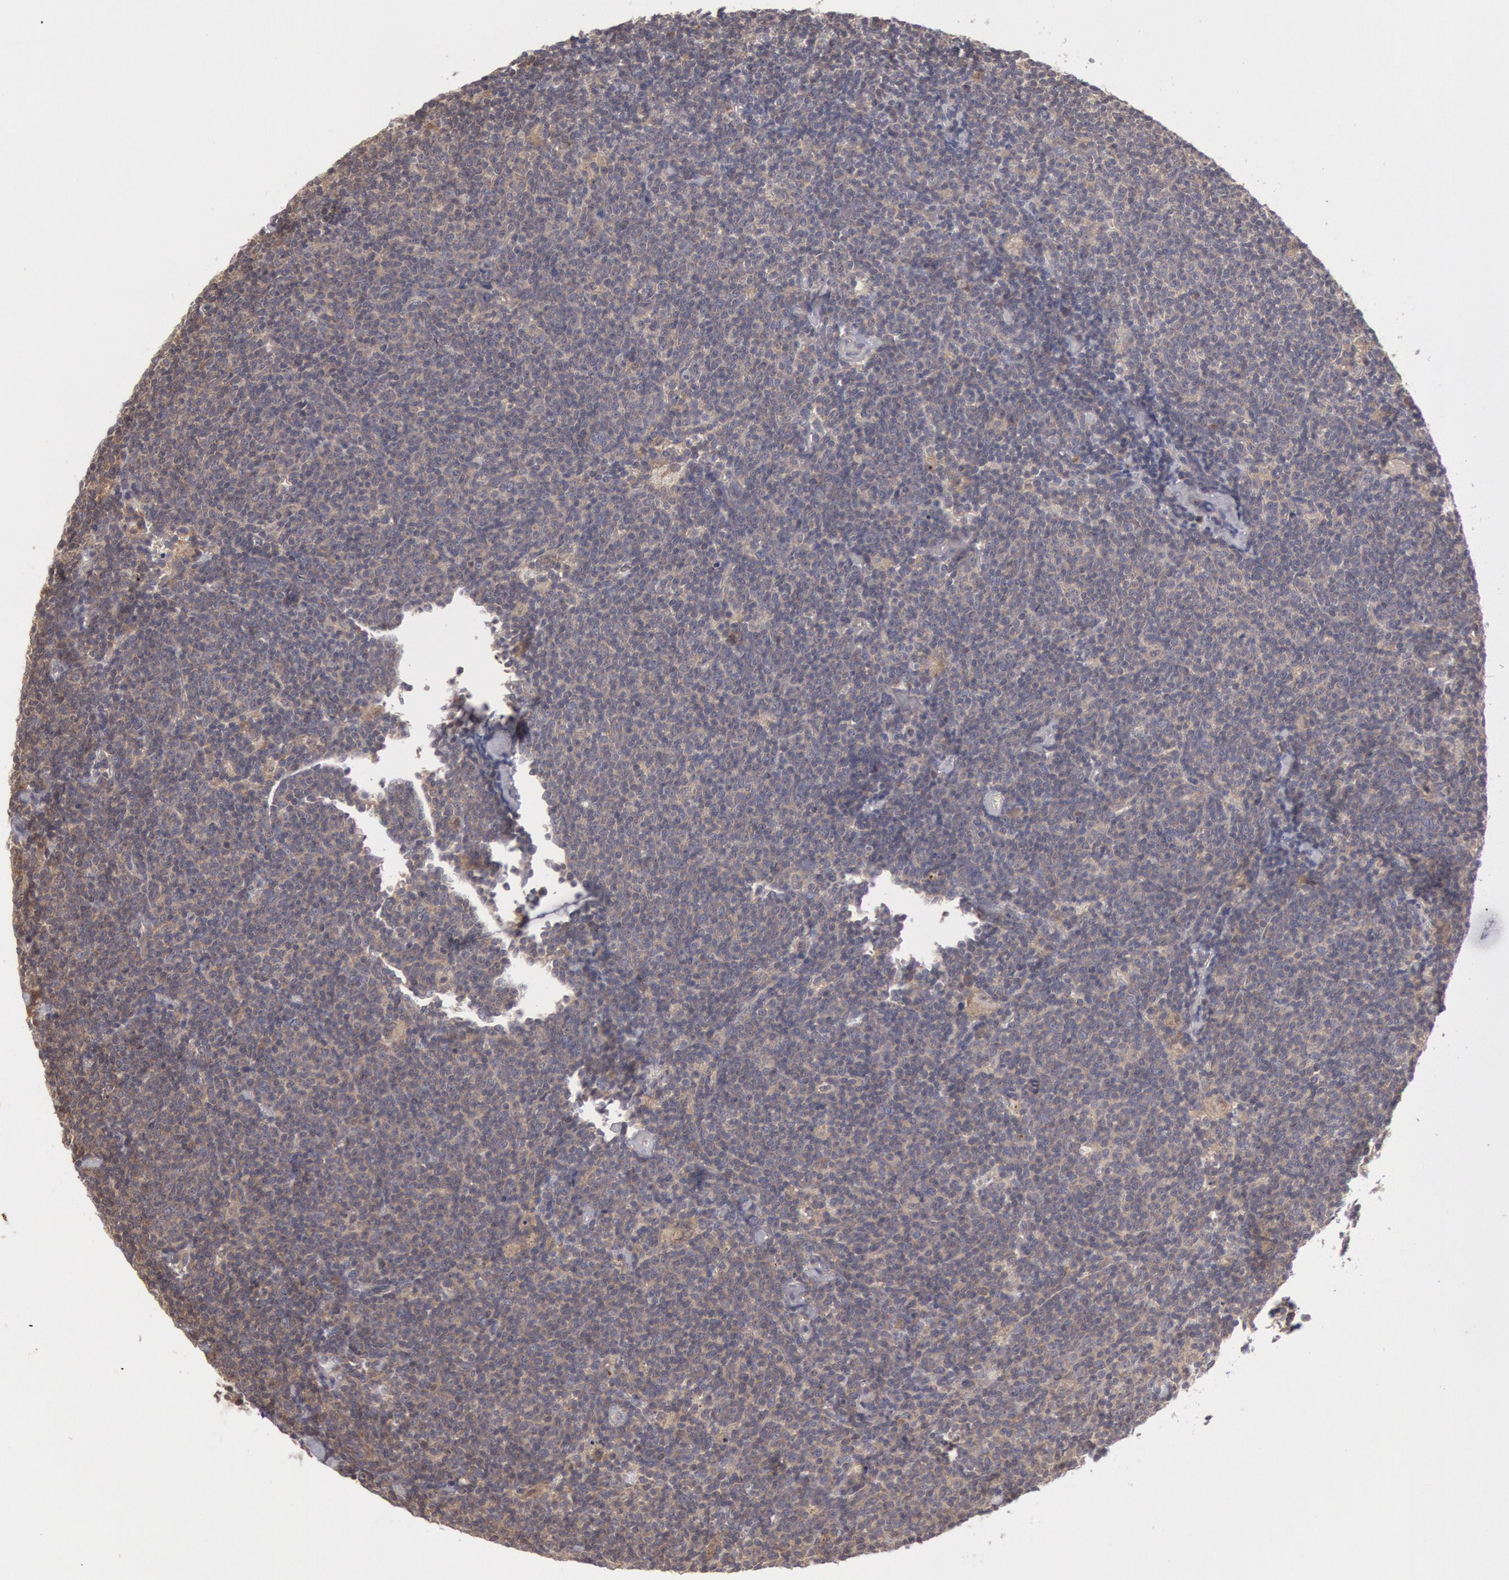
{"staining": {"intensity": "weak", "quantity": "25%-75%", "location": "cytoplasmic/membranous"}, "tissue": "lymphoma", "cell_type": "Tumor cells", "image_type": "cancer", "snomed": [{"axis": "morphology", "description": "Malignant lymphoma, non-Hodgkin's type, Low grade"}, {"axis": "topography", "description": "Lymph node"}], "caption": "Protein staining exhibits weak cytoplasmic/membranous positivity in about 25%-75% of tumor cells in low-grade malignant lymphoma, non-Hodgkin's type.", "gene": "PLA2G6", "patient": {"sex": "male", "age": 65}}